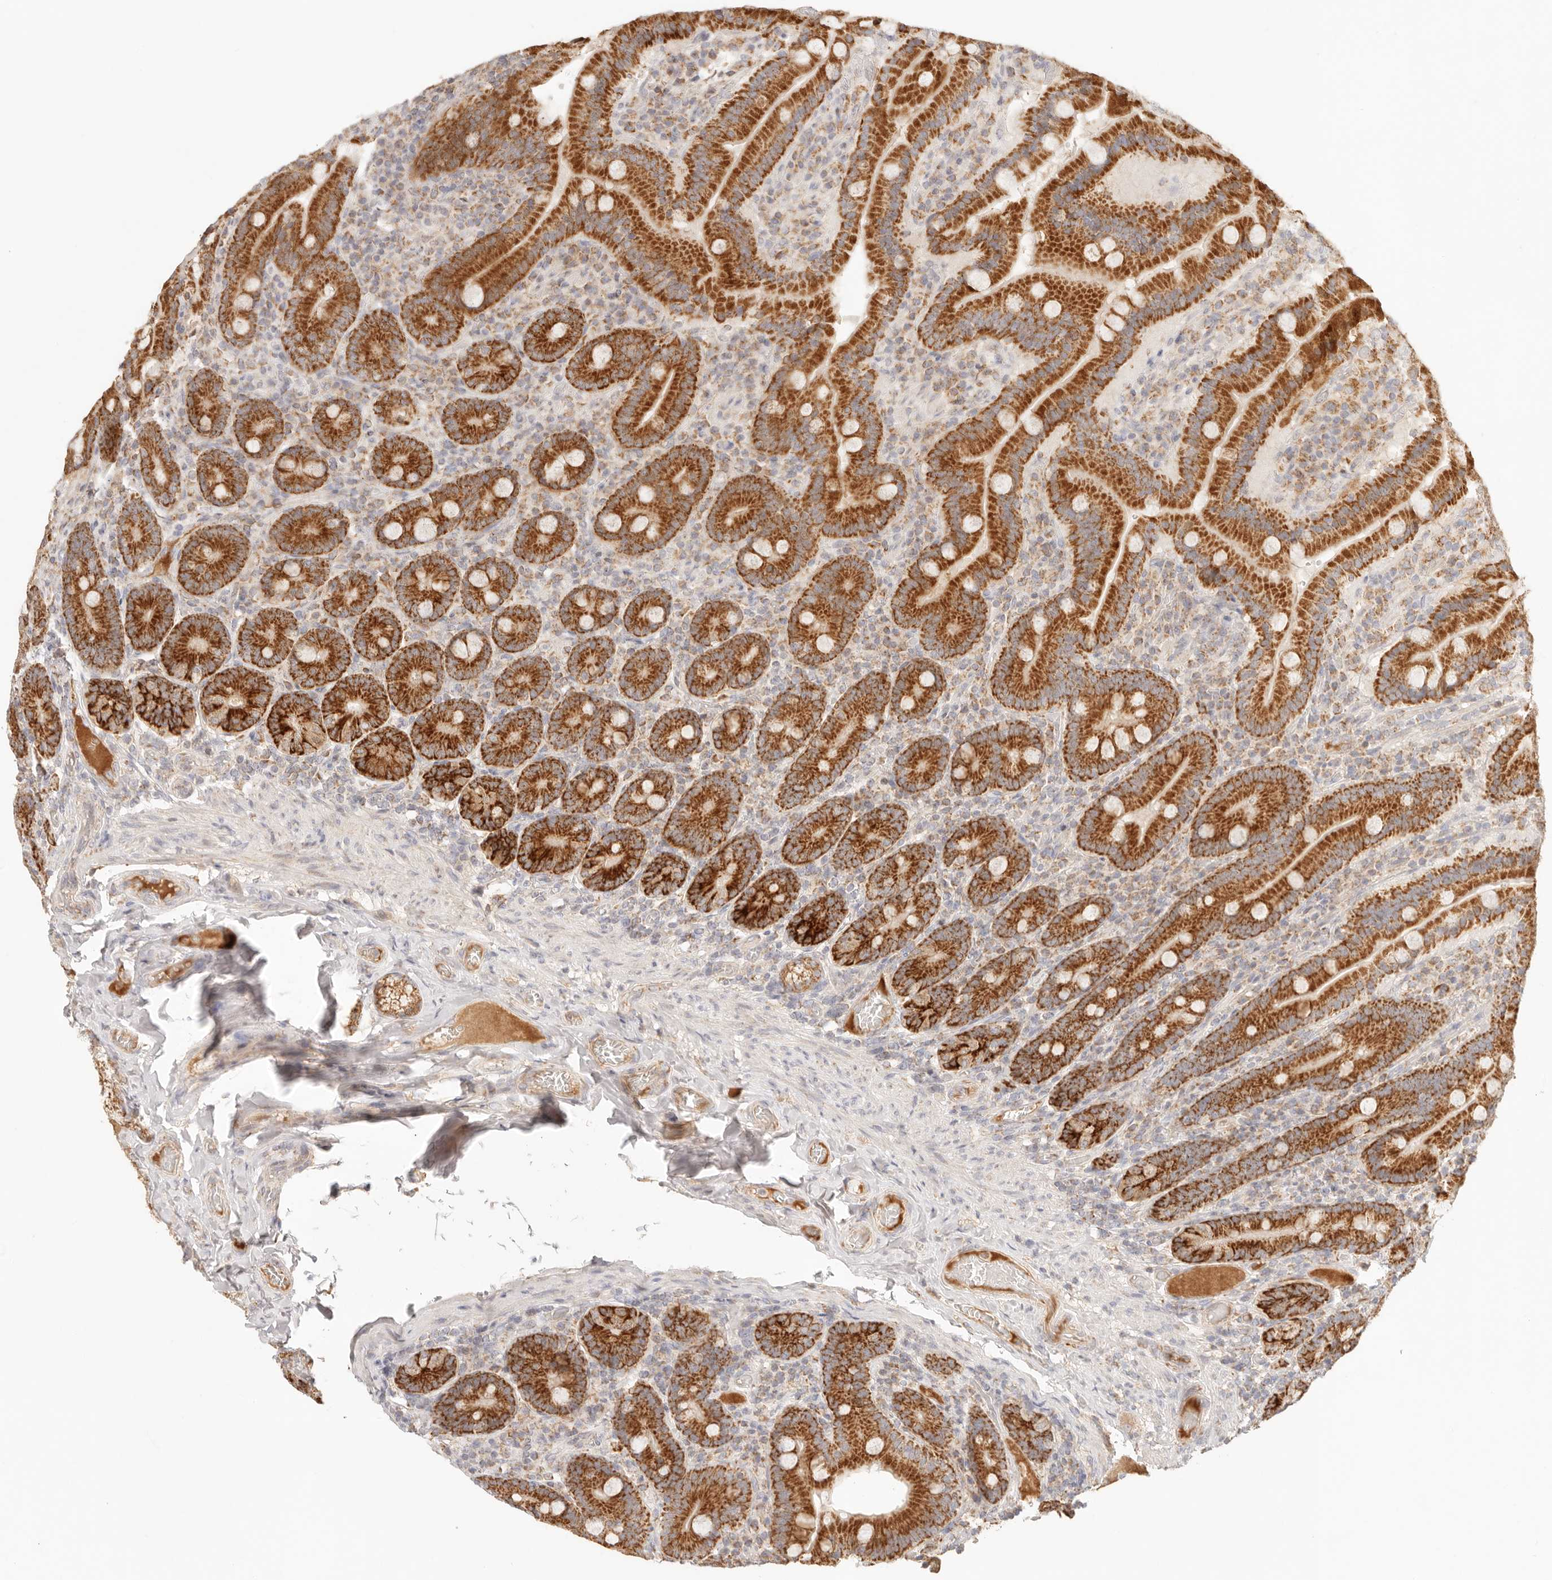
{"staining": {"intensity": "strong", "quantity": ">75%", "location": "cytoplasmic/membranous"}, "tissue": "duodenum", "cell_type": "Glandular cells", "image_type": "normal", "snomed": [{"axis": "morphology", "description": "Normal tissue, NOS"}, {"axis": "topography", "description": "Duodenum"}], "caption": "Protein expression analysis of normal duodenum reveals strong cytoplasmic/membranous expression in approximately >75% of glandular cells. (Stains: DAB in brown, nuclei in blue, Microscopy: brightfield microscopy at high magnification).", "gene": "COA6", "patient": {"sex": "female", "age": 62}}